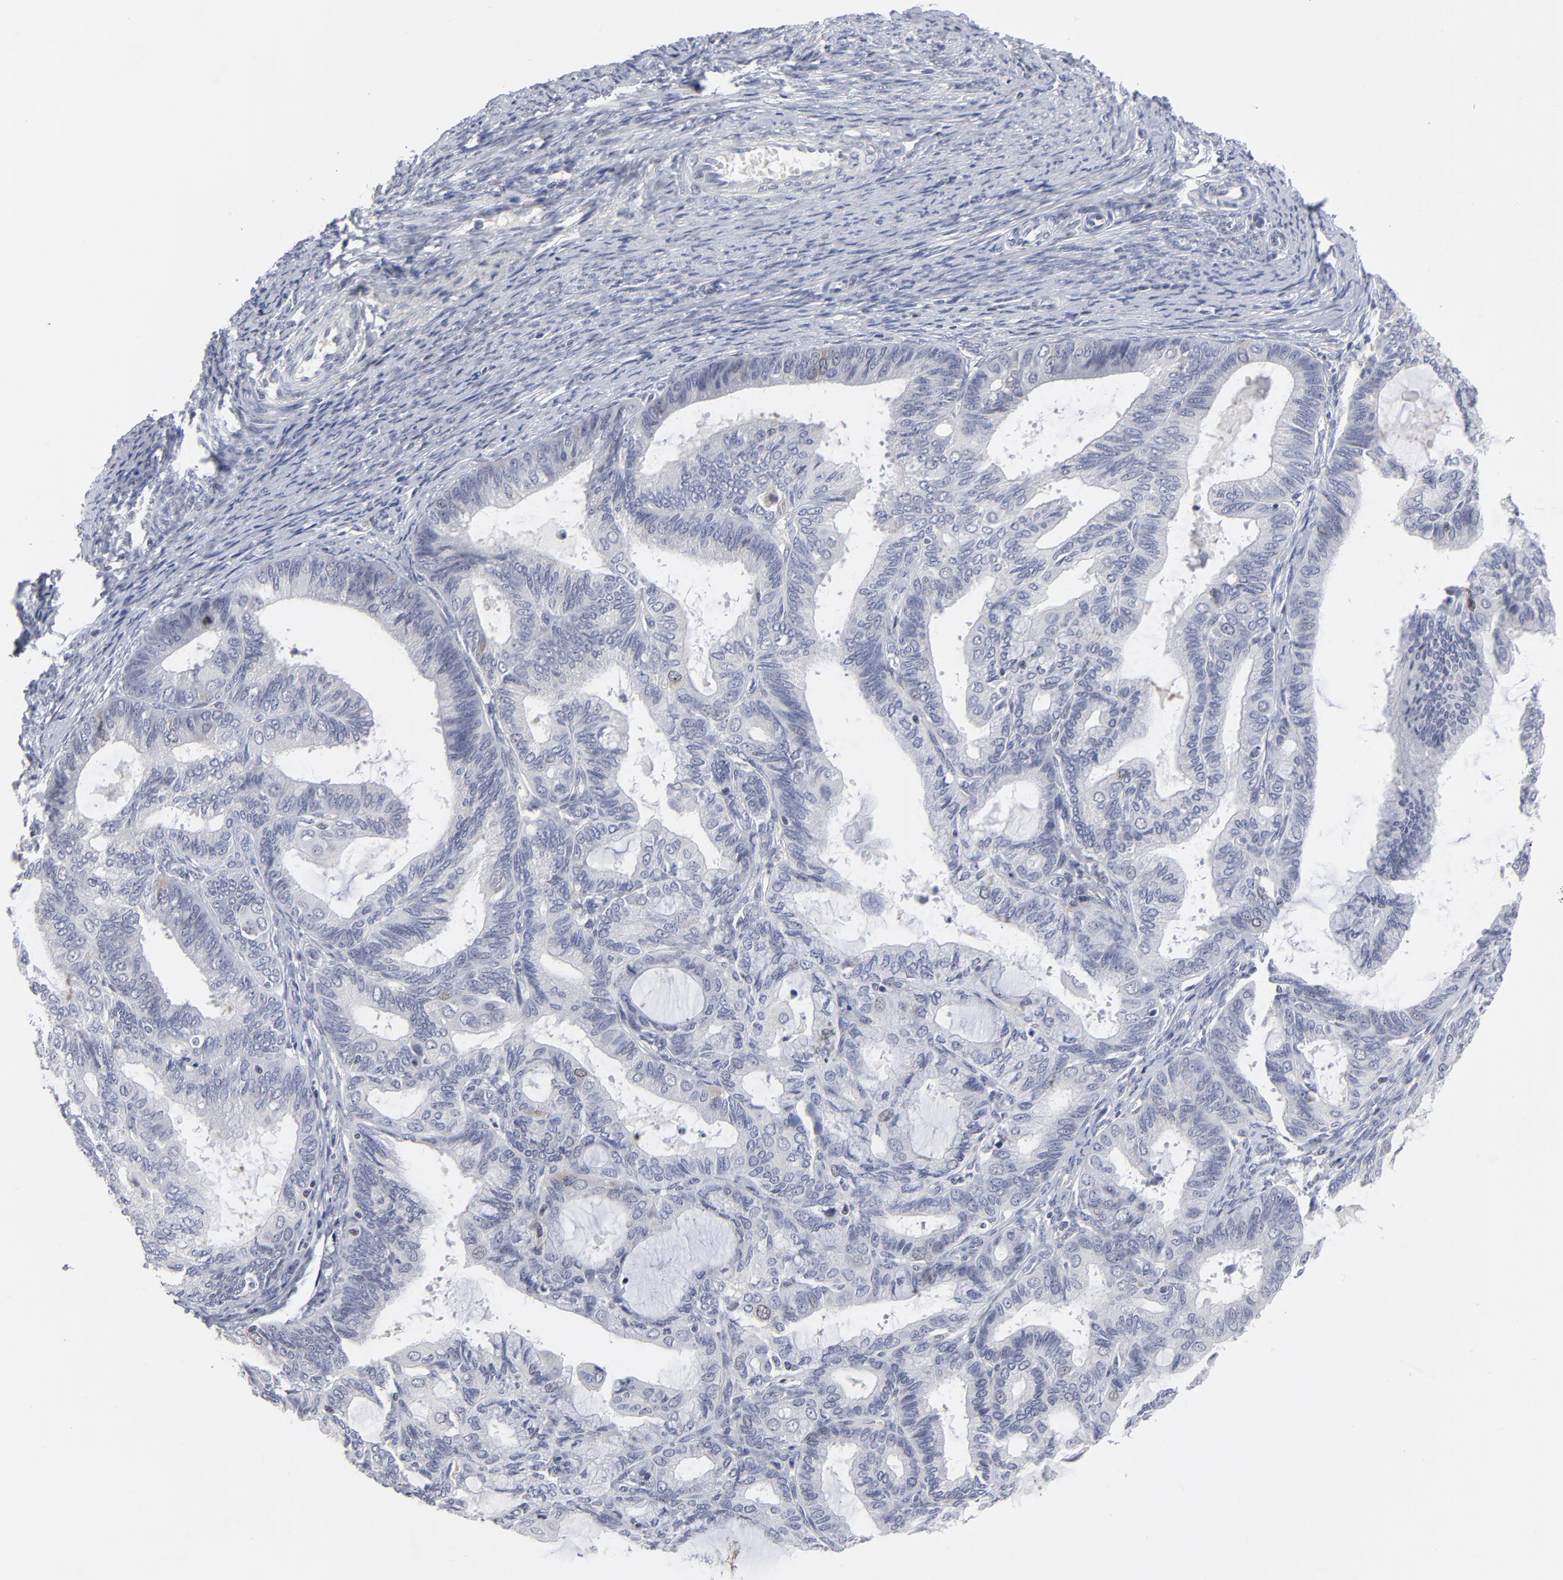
{"staining": {"intensity": "negative", "quantity": "none", "location": "none"}, "tissue": "endometrial cancer", "cell_type": "Tumor cells", "image_type": "cancer", "snomed": [{"axis": "morphology", "description": "Adenocarcinoma, NOS"}, {"axis": "topography", "description": "Endometrium"}], "caption": "Immunohistochemistry photomicrograph of endometrial adenocarcinoma stained for a protein (brown), which displays no positivity in tumor cells.", "gene": "AURKA", "patient": {"sex": "female", "age": 63}}